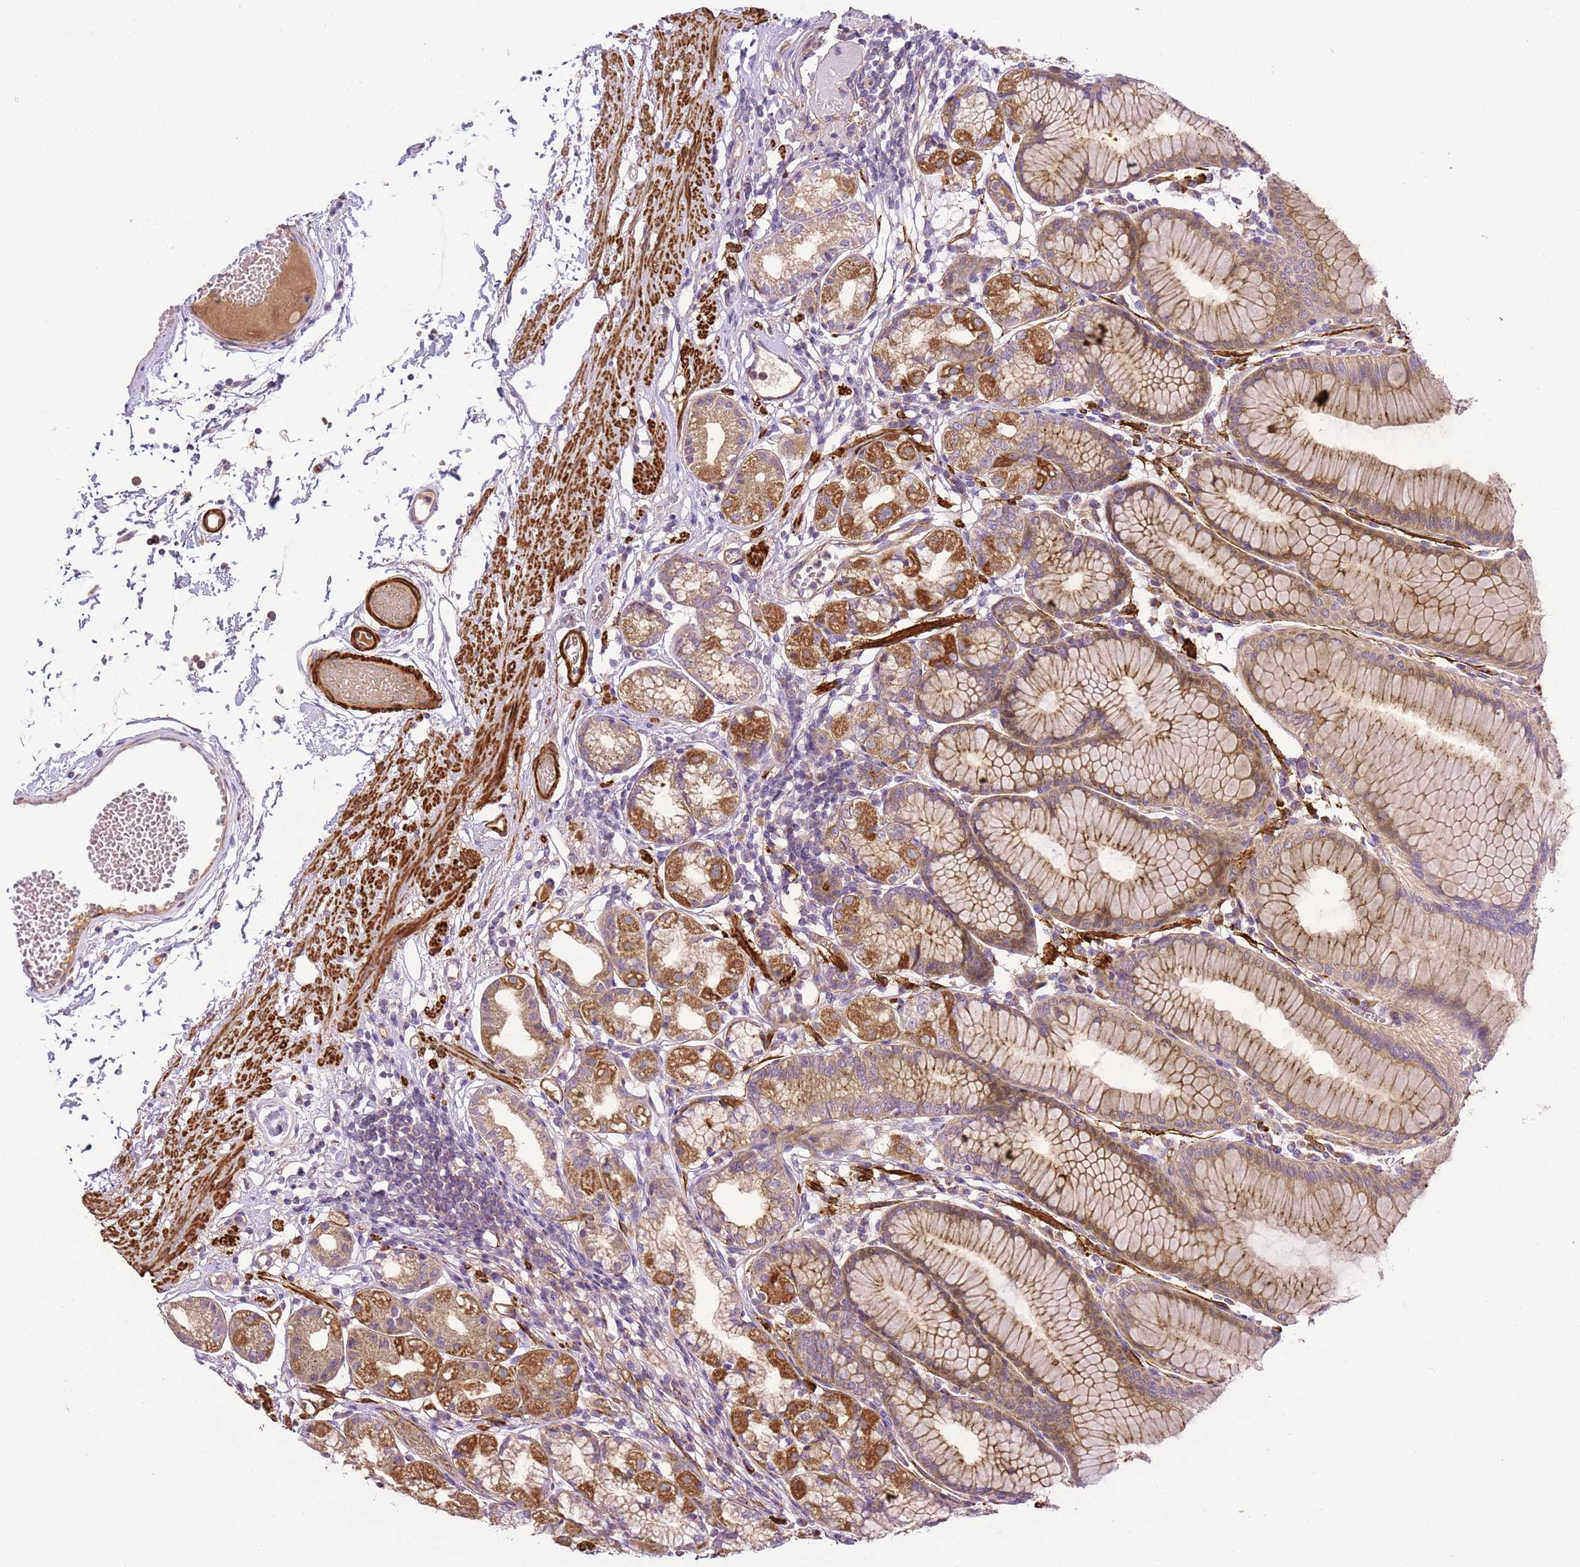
{"staining": {"intensity": "moderate", "quantity": "25%-75%", "location": "cytoplasmic/membranous"}, "tissue": "stomach", "cell_type": "Glandular cells", "image_type": "normal", "snomed": [{"axis": "morphology", "description": "Normal tissue, NOS"}, {"axis": "topography", "description": "Stomach"}], "caption": "Protein staining of benign stomach demonstrates moderate cytoplasmic/membranous expression in about 25%-75% of glandular cells. The staining is performed using DAB (3,3'-diaminobenzidine) brown chromogen to label protein expression. The nuclei are counter-stained blue using hematoxylin.", "gene": "RNF128", "patient": {"sex": "female", "age": 57}}